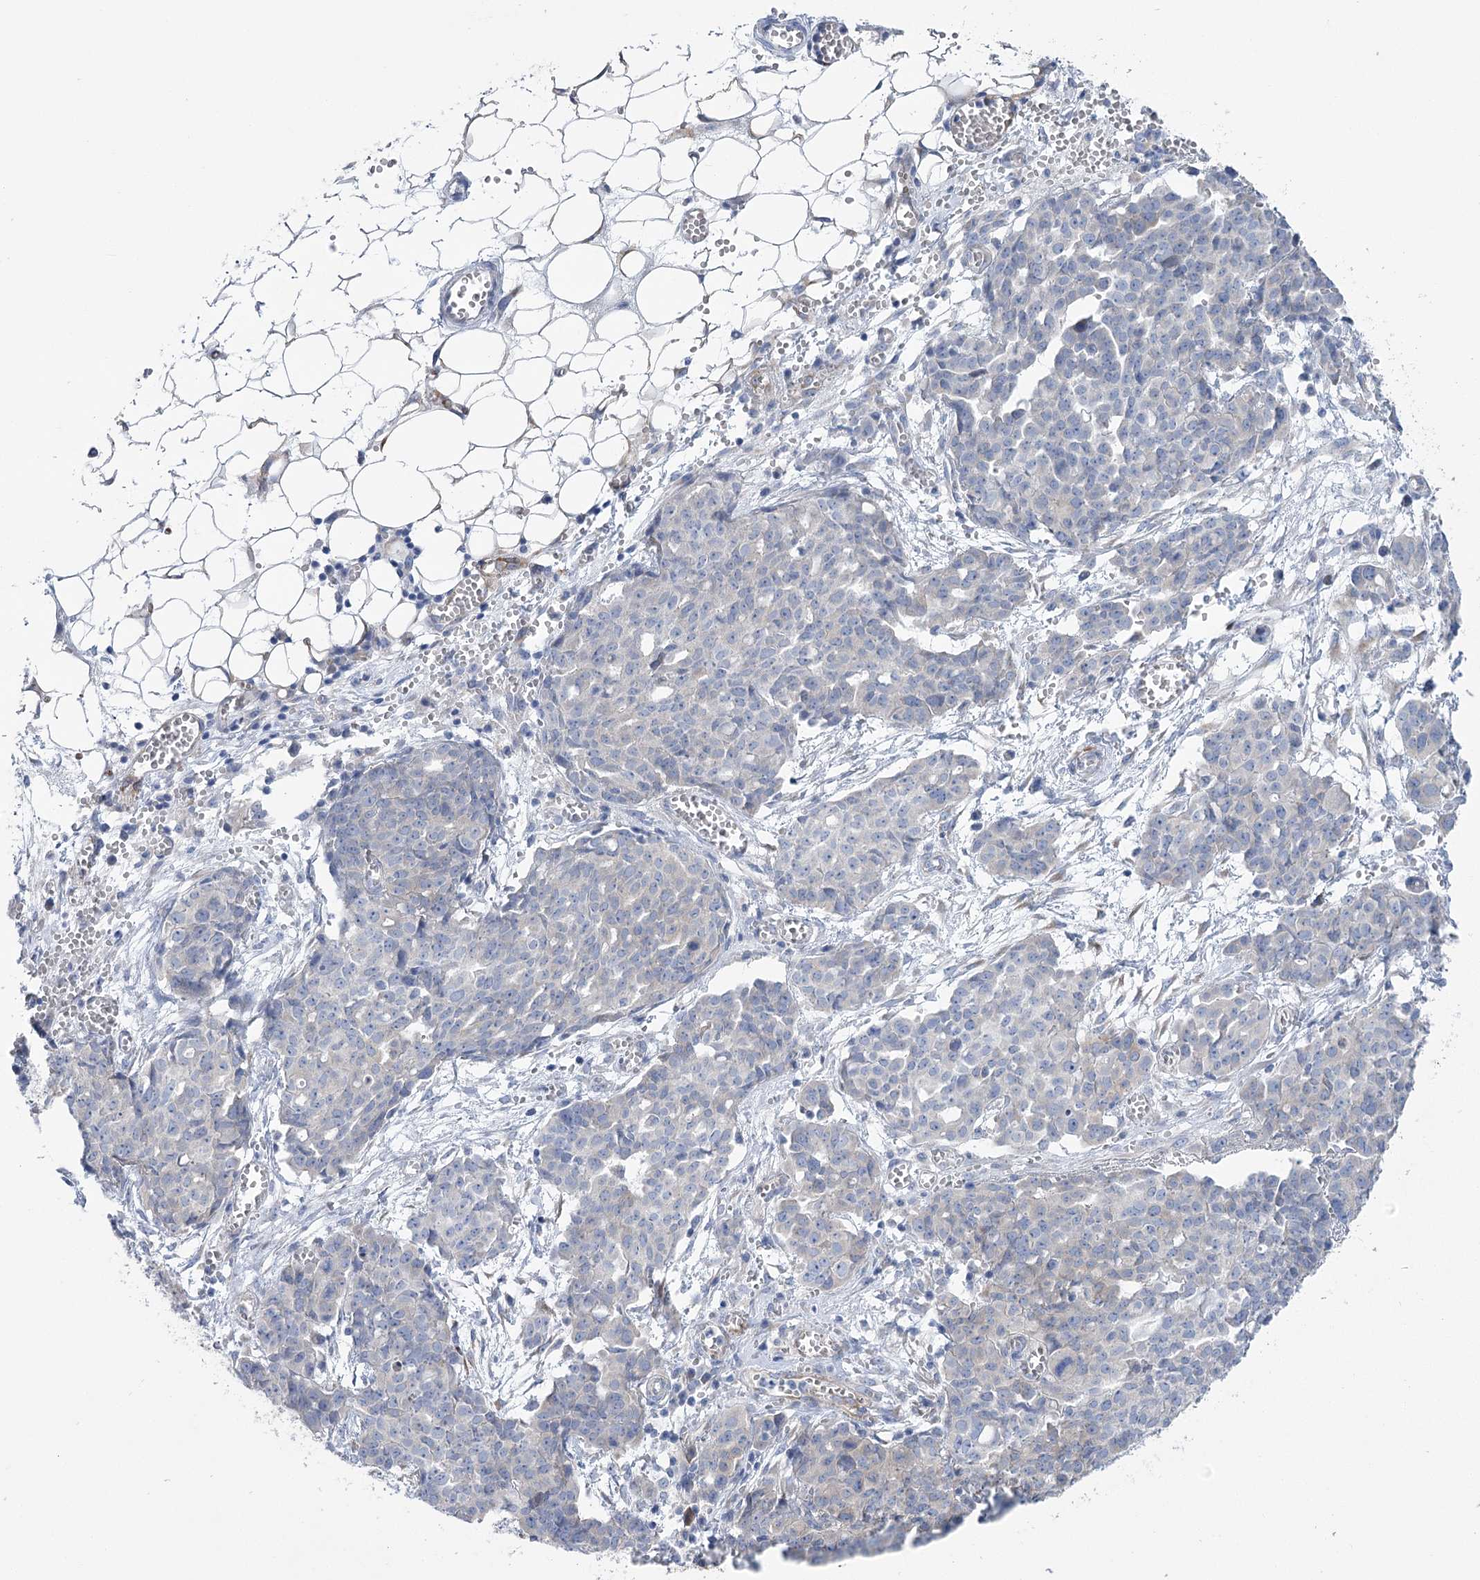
{"staining": {"intensity": "negative", "quantity": "none", "location": "none"}, "tissue": "ovarian cancer", "cell_type": "Tumor cells", "image_type": "cancer", "snomed": [{"axis": "morphology", "description": "Cystadenocarcinoma, serous, NOS"}, {"axis": "topography", "description": "Soft tissue"}, {"axis": "topography", "description": "Ovary"}], "caption": "DAB (3,3'-diaminobenzidine) immunohistochemical staining of human ovarian serous cystadenocarcinoma displays no significant staining in tumor cells.", "gene": "YTHDC2", "patient": {"sex": "female", "age": 57}}